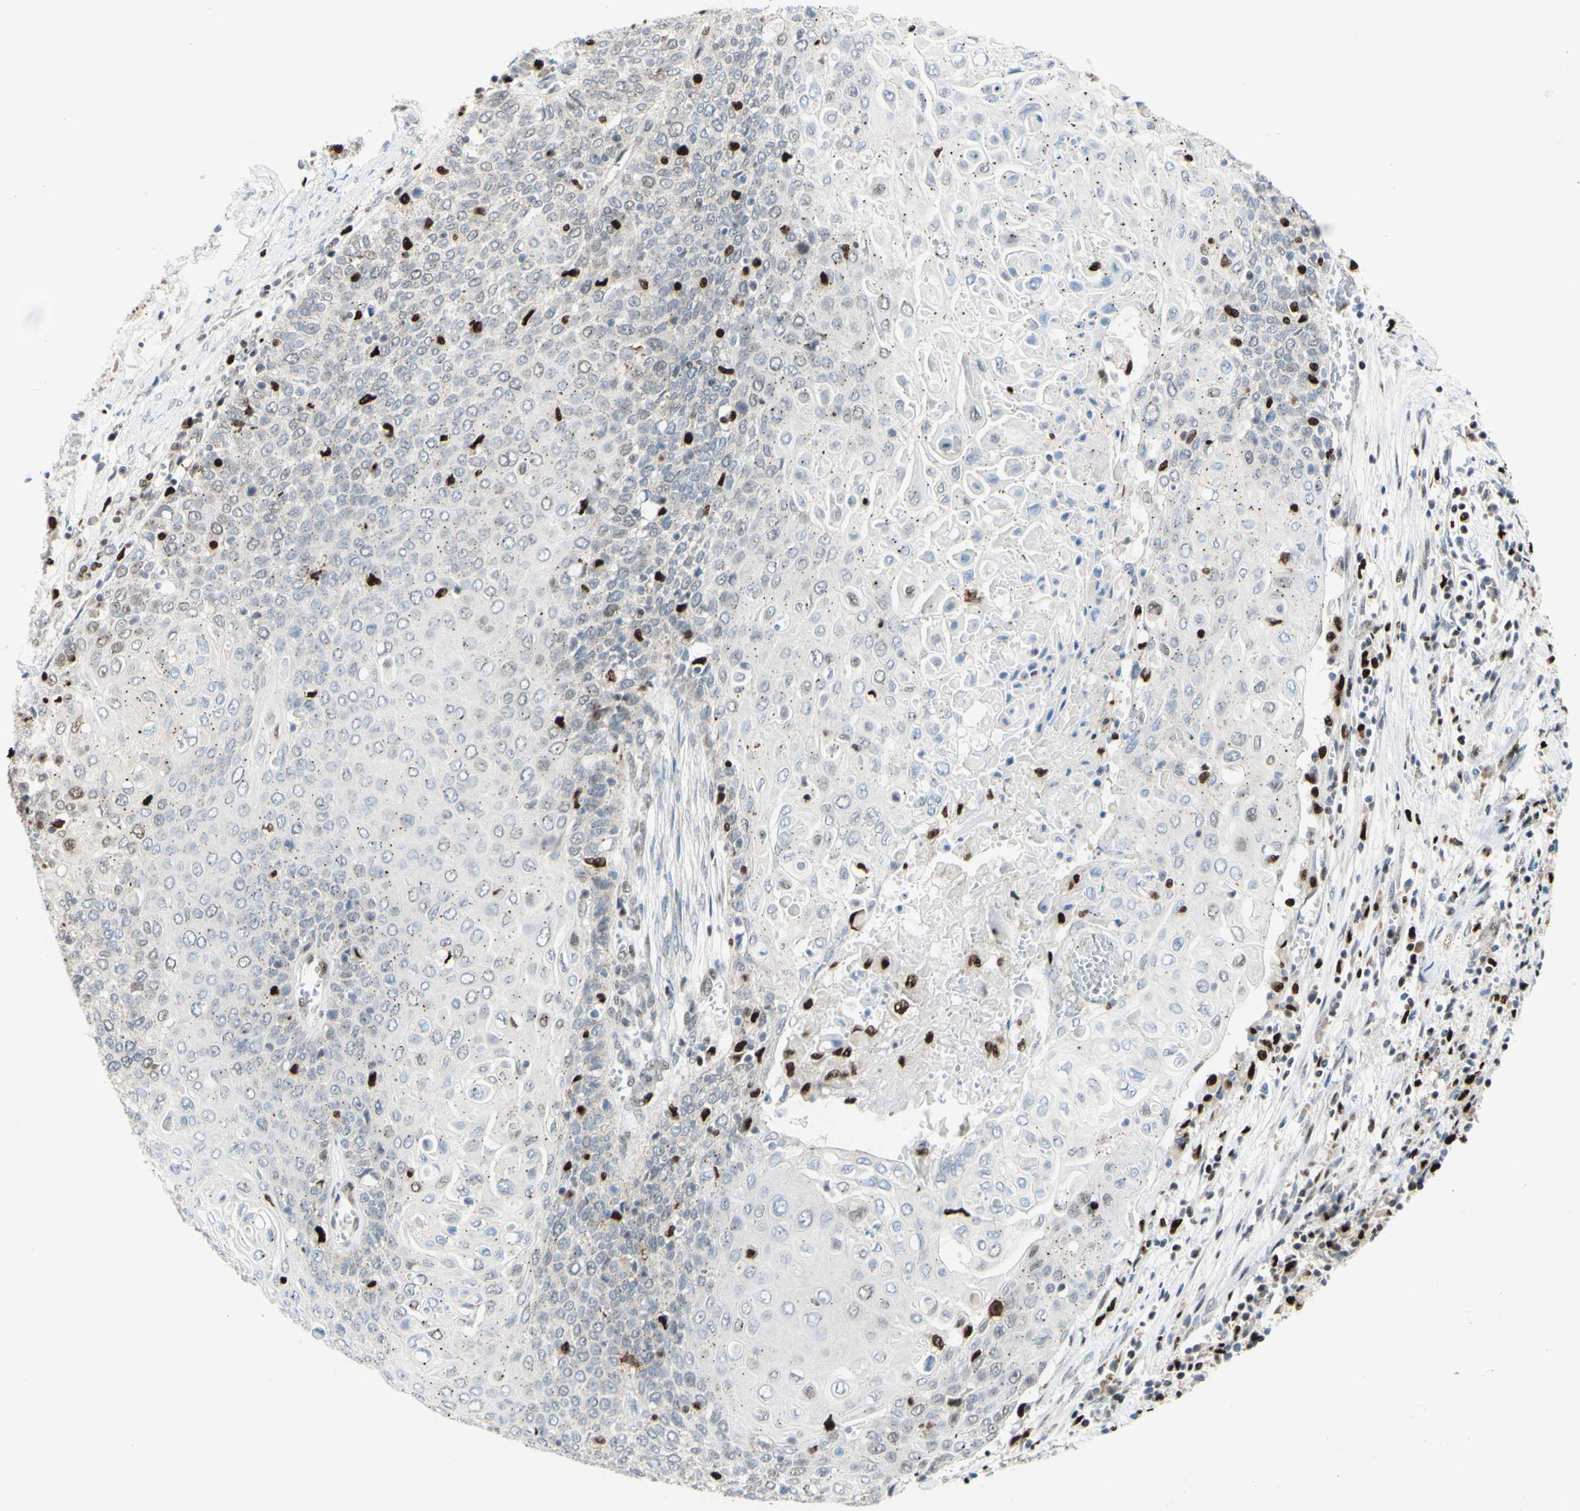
{"staining": {"intensity": "strong", "quantity": "<25%", "location": "nuclear"}, "tissue": "cervical cancer", "cell_type": "Tumor cells", "image_type": "cancer", "snomed": [{"axis": "morphology", "description": "Squamous cell carcinoma, NOS"}, {"axis": "topography", "description": "Cervix"}], "caption": "Immunohistochemical staining of human cervical squamous cell carcinoma shows medium levels of strong nuclear positivity in about <25% of tumor cells. (DAB (3,3'-diaminobenzidine) IHC, brown staining for protein, blue staining for nuclei).", "gene": "EED", "patient": {"sex": "female", "age": 39}}